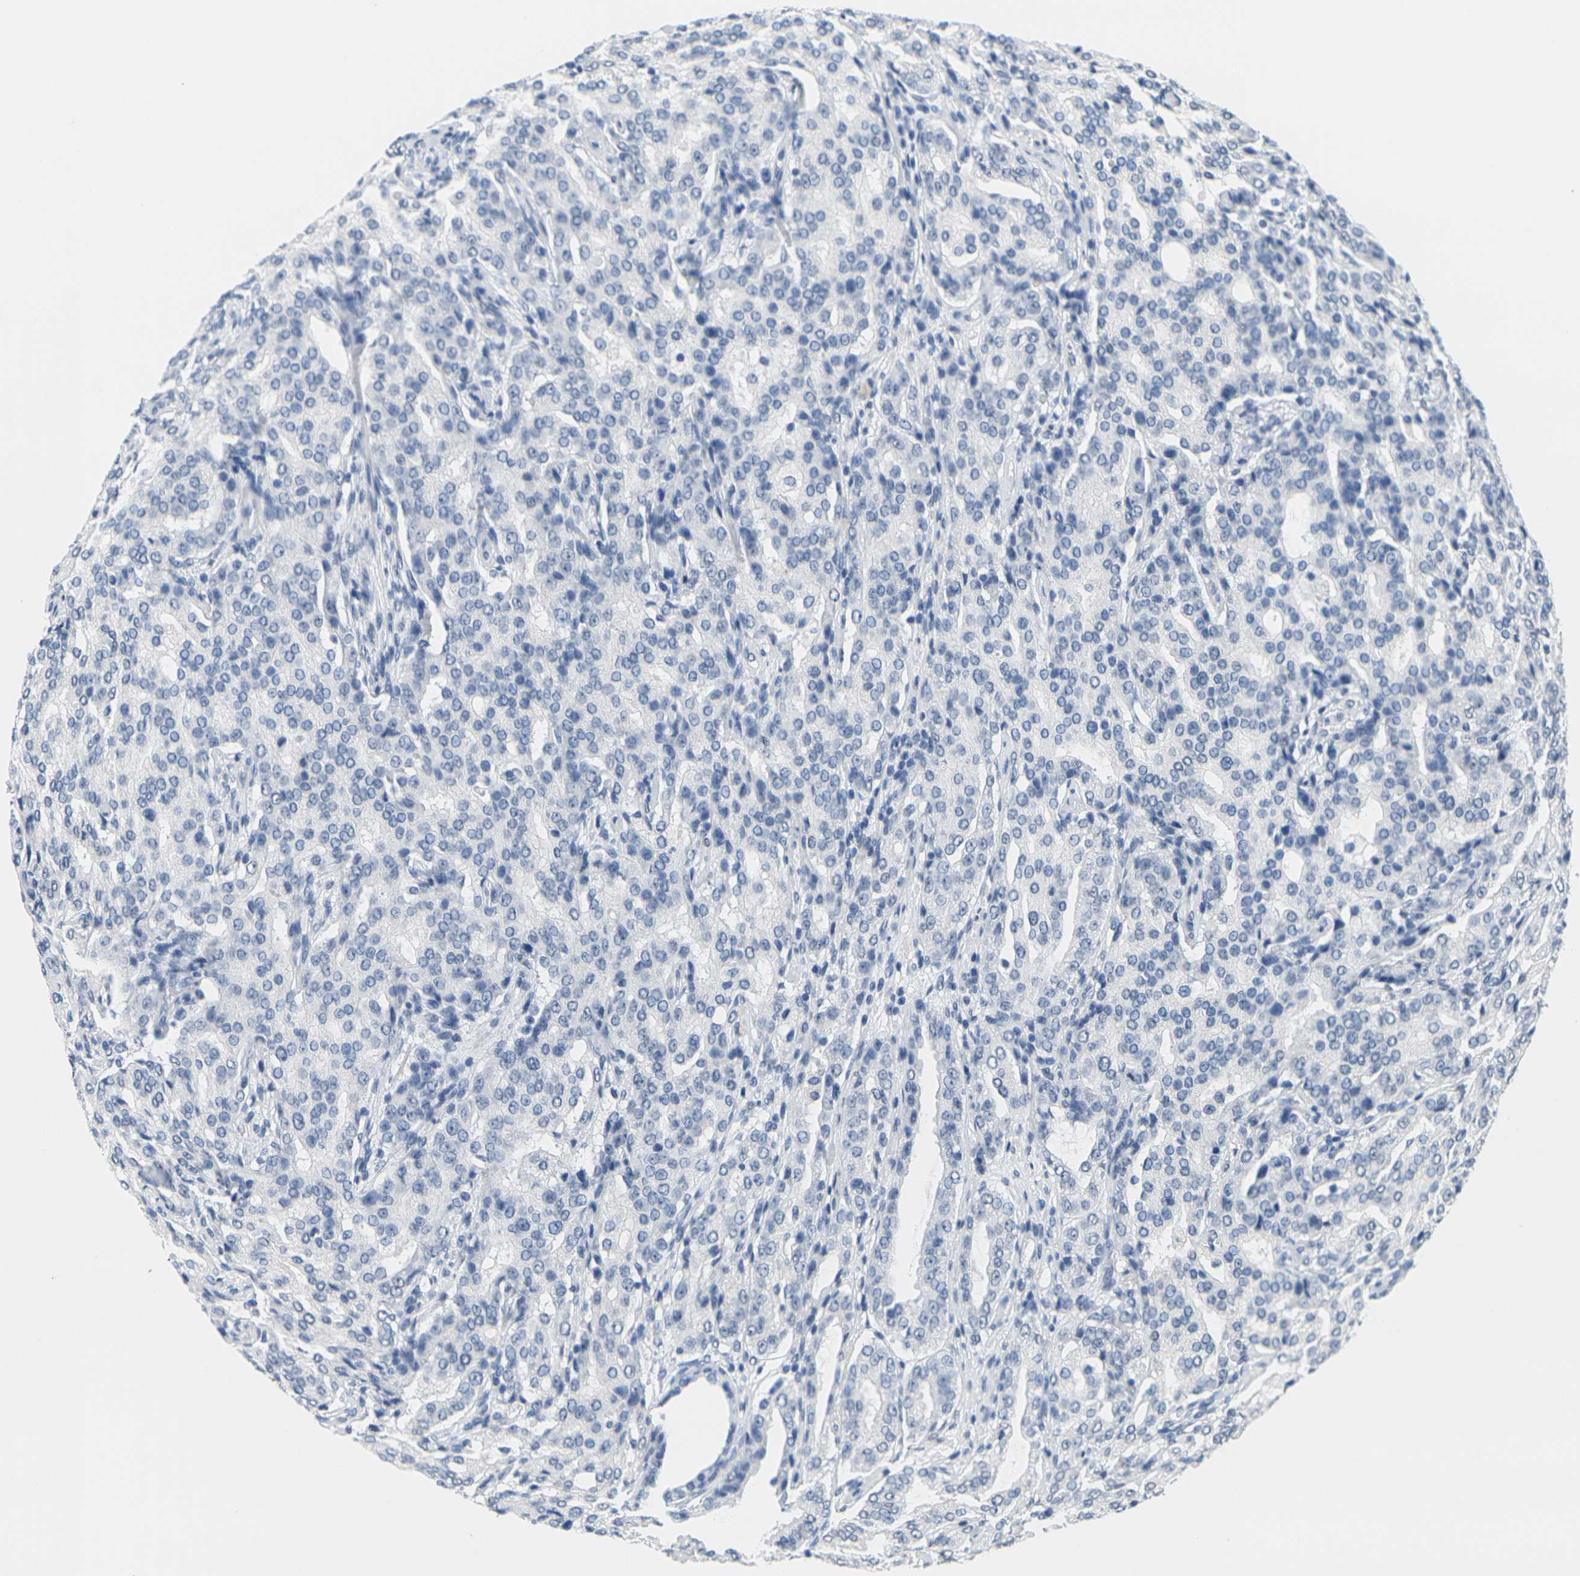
{"staining": {"intensity": "negative", "quantity": "none", "location": "none"}, "tissue": "prostate cancer", "cell_type": "Tumor cells", "image_type": "cancer", "snomed": [{"axis": "morphology", "description": "Adenocarcinoma, High grade"}, {"axis": "topography", "description": "Prostate"}], "caption": "An immunohistochemistry (IHC) histopathology image of high-grade adenocarcinoma (prostate) is shown. There is no staining in tumor cells of high-grade adenocarcinoma (prostate). (DAB IHC visualized using brightfield microscopy, high magnification).", "gene": "CTAG1A", "patient": {"sex": "male", "age": 72}}